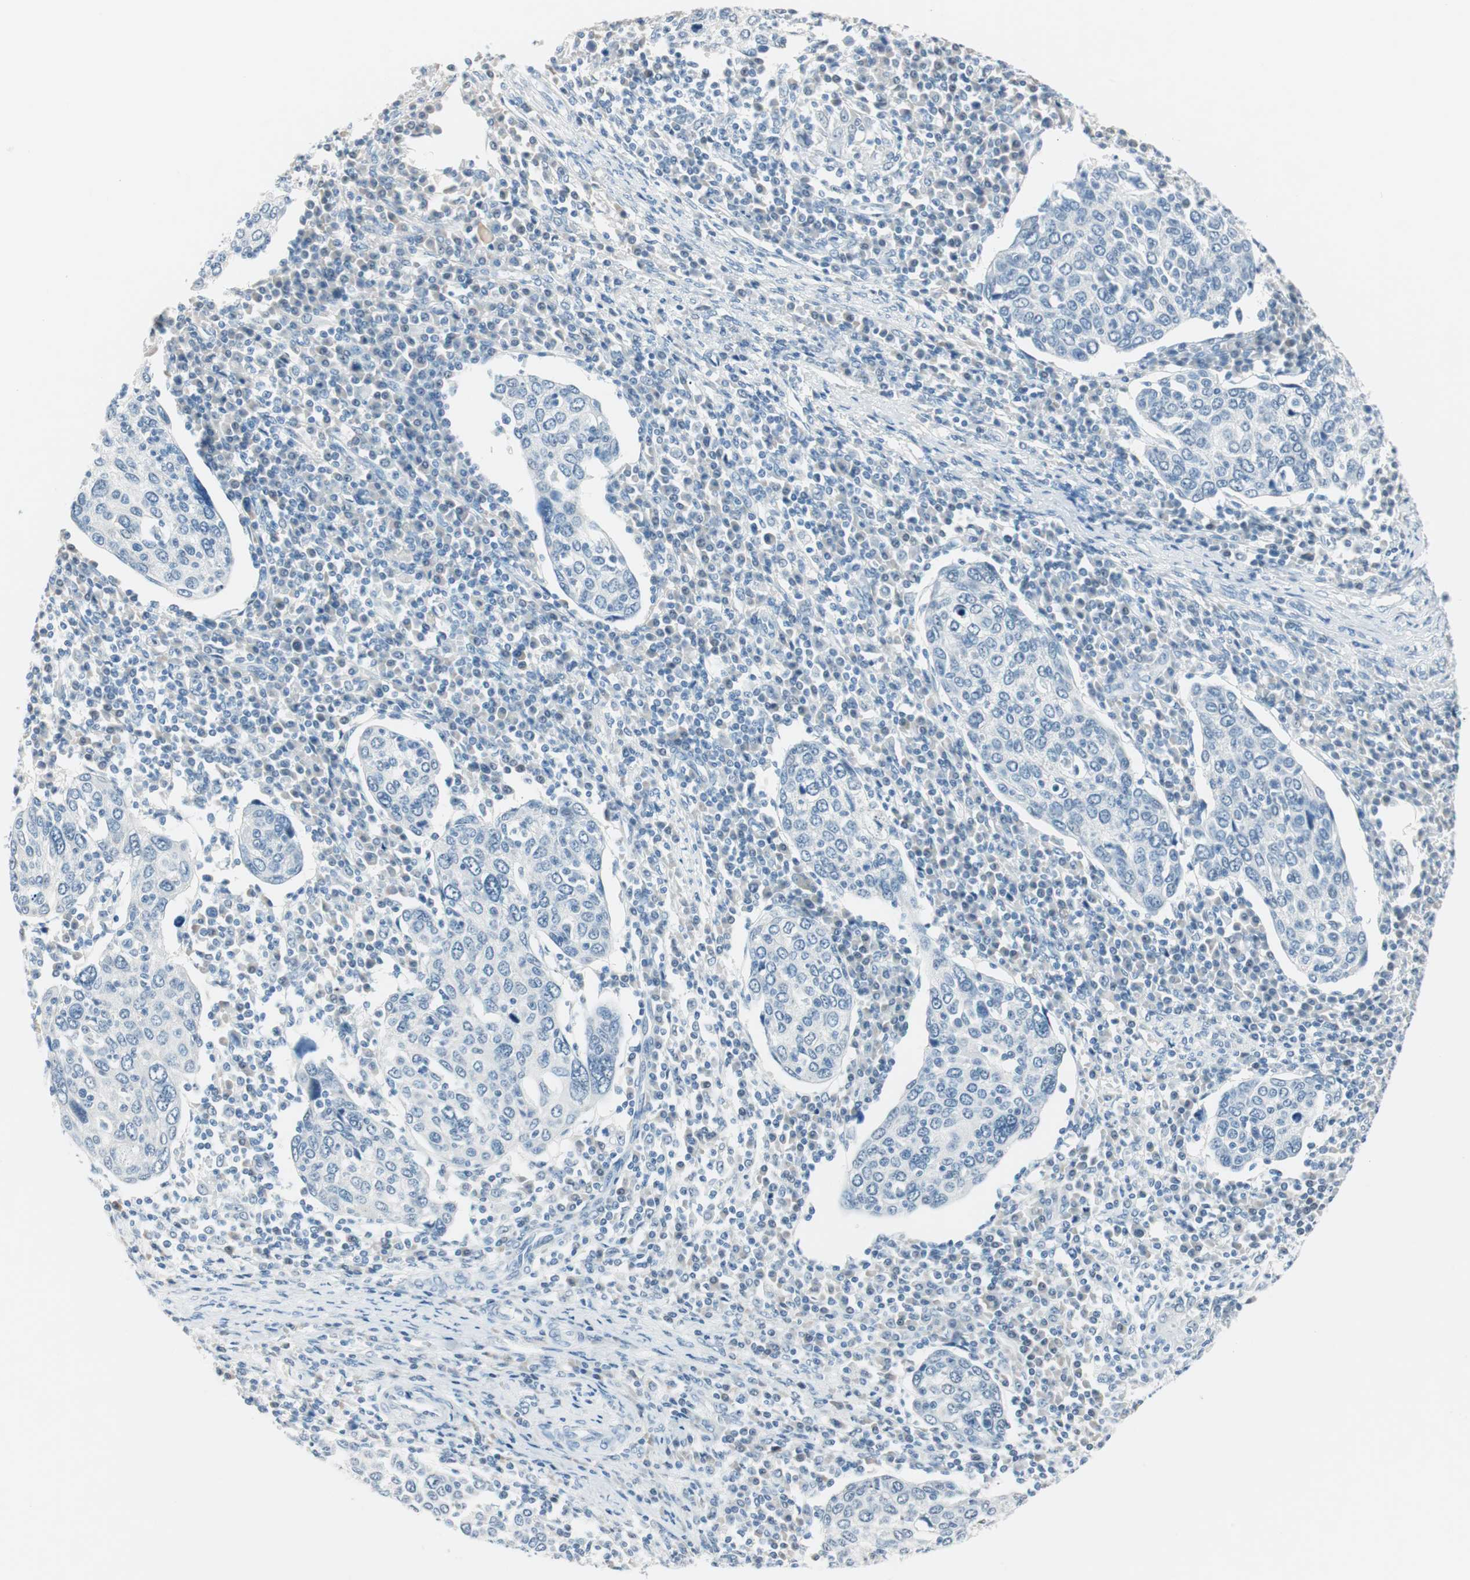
{"staining": {"intensity": "negative", "quantity": "none", "location": "none"}, "tissue": "cervical cancer", "cell_type": "Tumor cells", "image_type": "cancer", "snomed": [{"axis": "morphology", "description": "Squamous cell carcinoma, NOS"}, {"axis": "topography", "description": "Cervix"}], "caption": "Tumor cells are negative for protein expression in human cervical squamous cell carcinoma.", "gene": "HOXB13", "patient": {"sex": "female", "age": 40}}